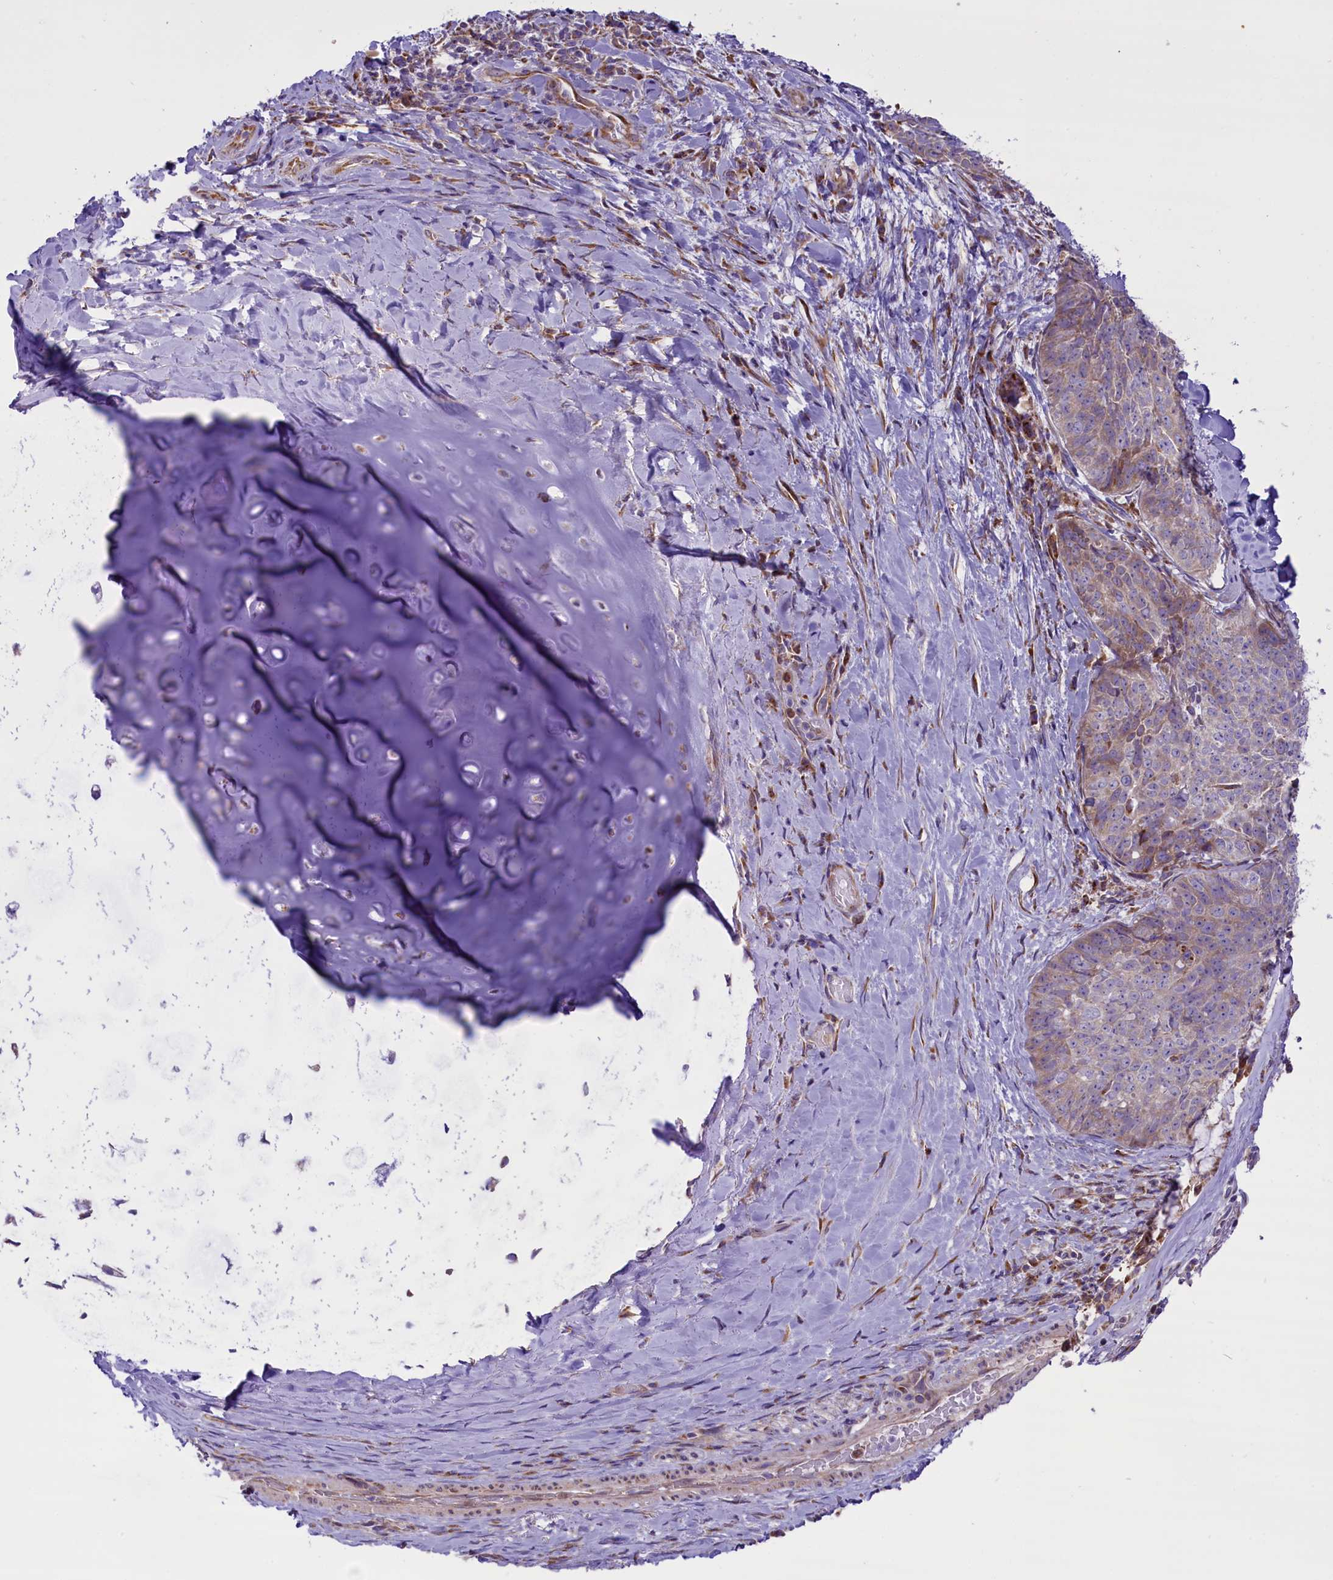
{"staining": {"intensity": "weak", "quantity": ">75%", "location": "cytoplasmic/membranous"}, "tissue": "adipose tissue", "cell_type": "Adipocytes", "image_type": "normal", "snomed": [{"axis": "morphology", "description": "Normal tissue, NOS"}, {"axis": "morphology", "description": "Squamous cell carcinoma, NOS"}, {"axis": "topography", "description": "Bronchus"}, {"axis": "topography", "description": "Lung"}], "caption": "Protein expression analysis of normal adipose tissue demonstrates weak cytoplasmic/membranous staining in about >75% of adipocytes. Using DAB (brown) and hematoxylin (blue) stains, captured at high magnification using brightfield microscopy.", "gene": "PTPRU", "patient": {"sex": "male", "age": 64}}